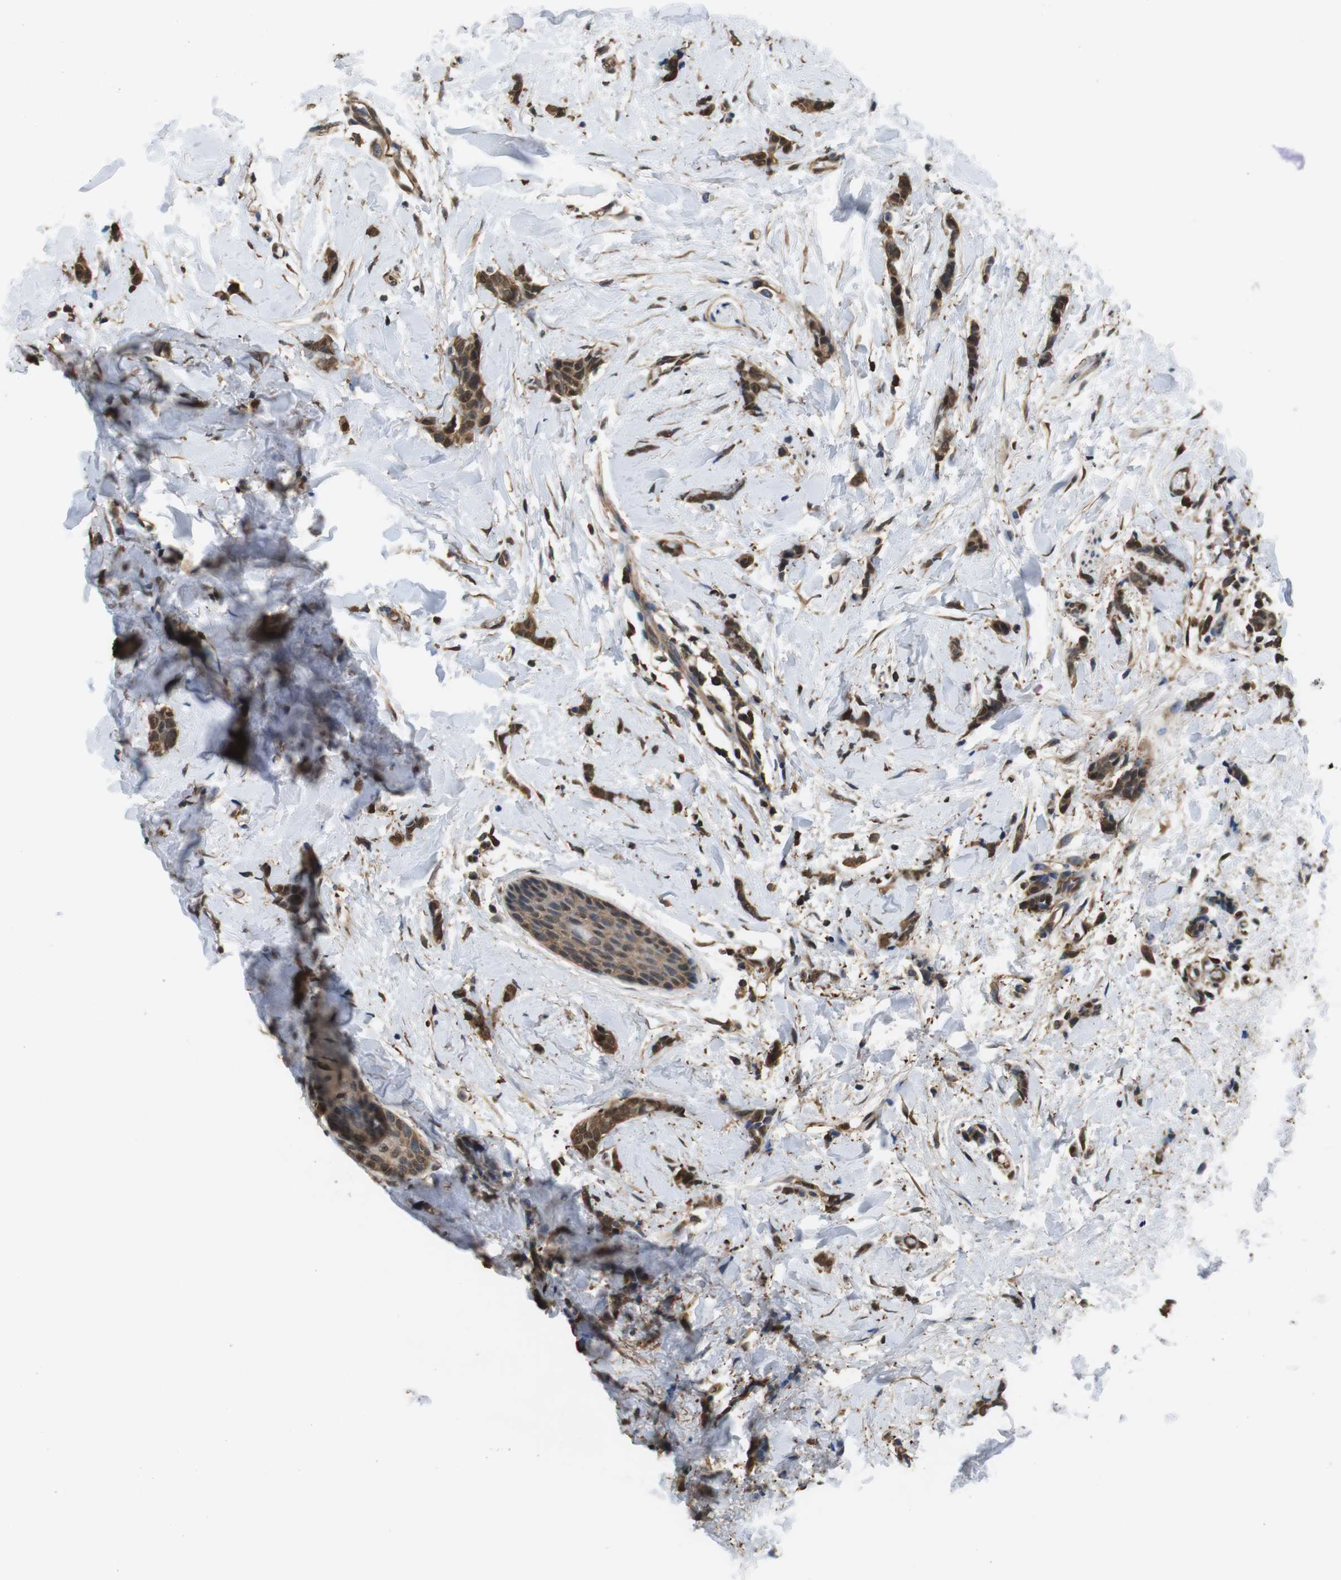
{"staining": {"intensity": "moderate", "quantity": ">75%", "location": "cytoplasmic/membranous,nuclear"}, "tissue": "breast cancer", "cell_type": "Tumor cells", "image_type": "cancer", "snomed": [{"axis": "morphology", "description": "Lobular carcinoma"}, {"axis": "topography", "description": "Skin"}, {"axis": "topography", "description": "Breast"}], "caption": "Breast cancer stained for a protein (brown) reveals moderate cytoplasmic/membranous and nuclear positive staining in approximately >75% of tumor cells.", "gene": "LDHA", "patient": {"sex": "female", "age": 46}}